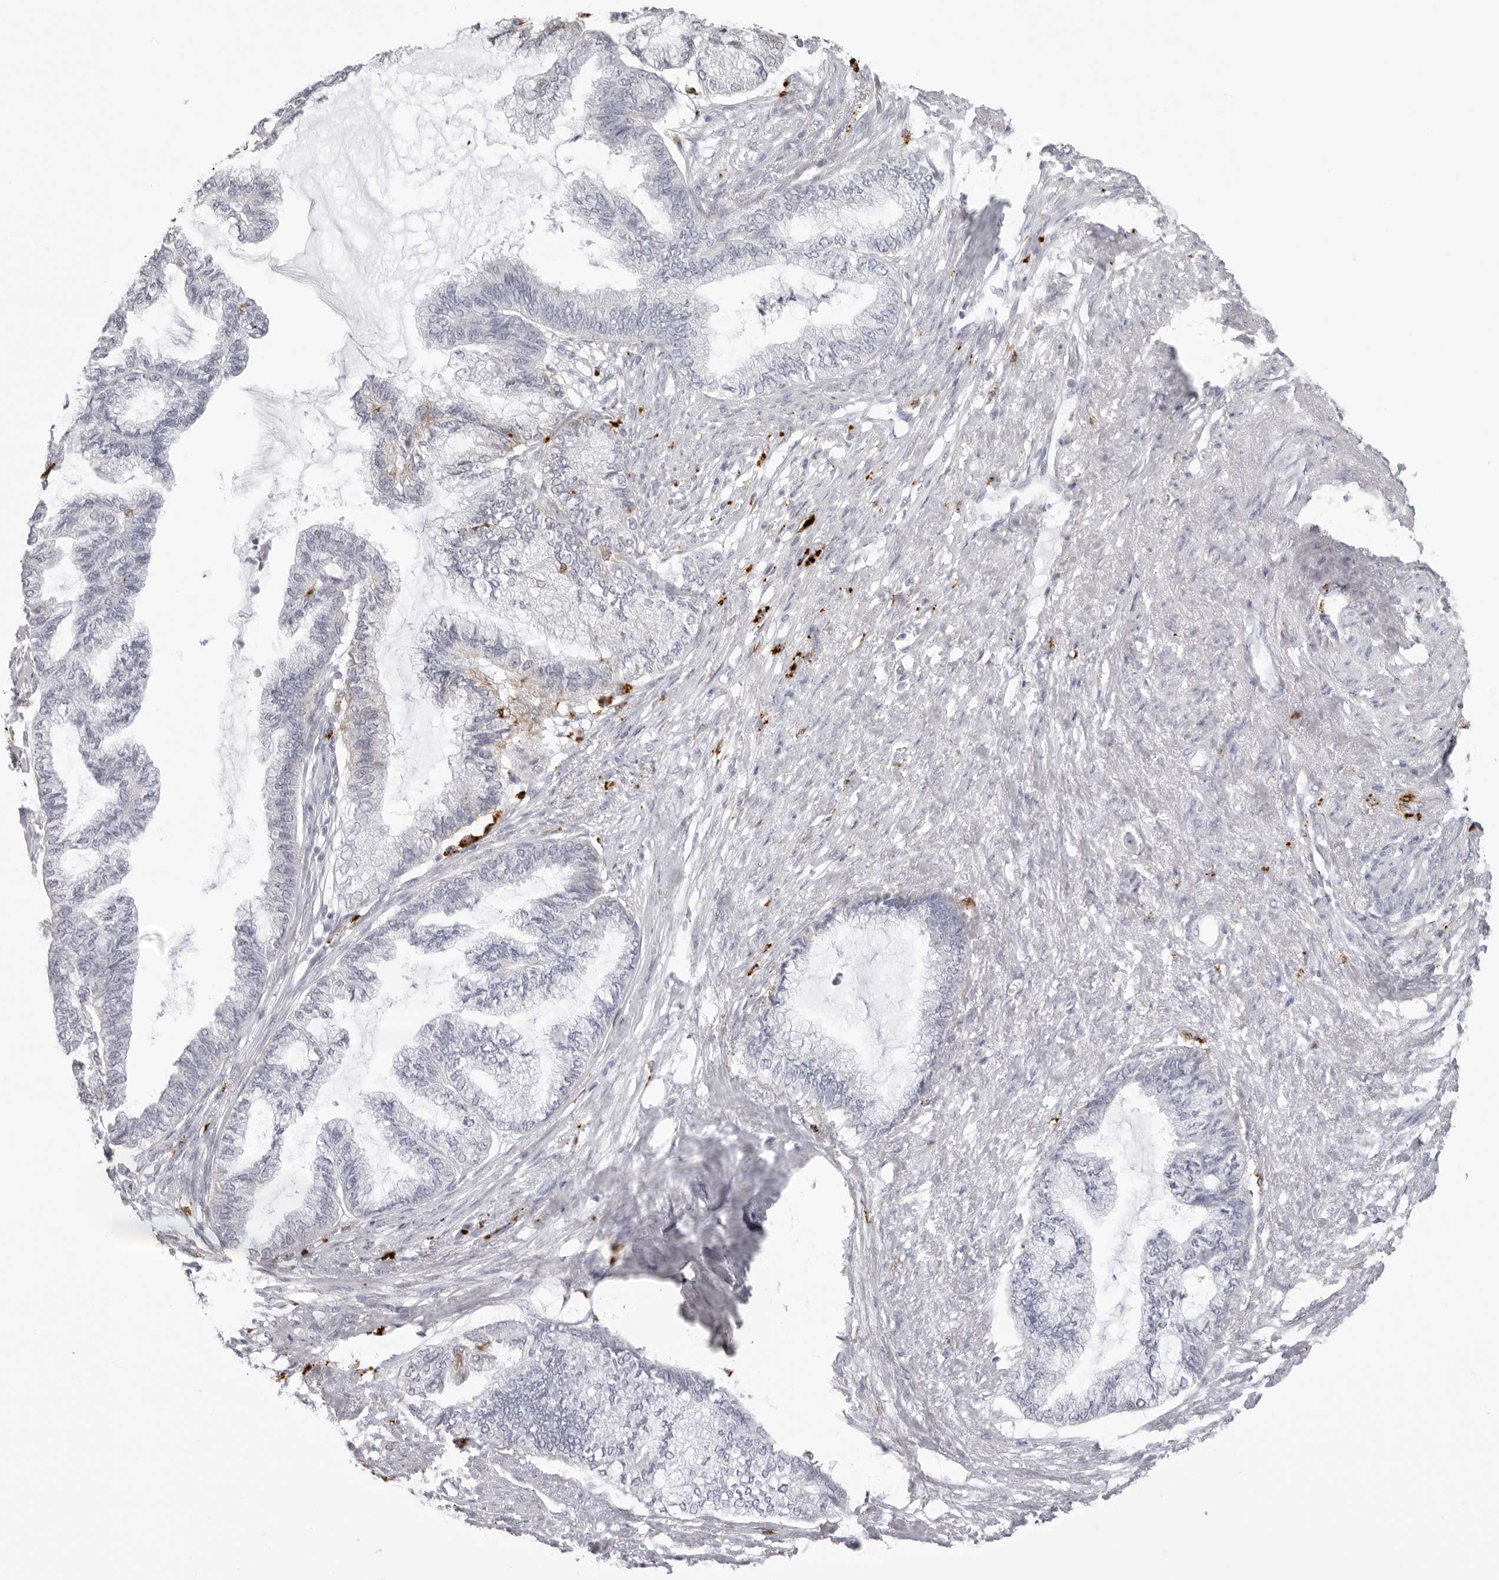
{"staining": {"intensity": "negative", "quantity": "none", "location": "none"}, "tissue": "endometrial cancer", "cell_type": "Tumor cells", "image_type": "cancer", "snomed": [{"axis": "morphology", "description": "Adenocarcinoma, NOS"}, {"axis": "topography", "description": "Endometrium"}], "caption": "Endometrial adenocarcinoma was stained to show a protein in brown. There is no significant positivity in tumor cells.", "gene": "IL25", "patient": {"sex": "female", "age": 86}}